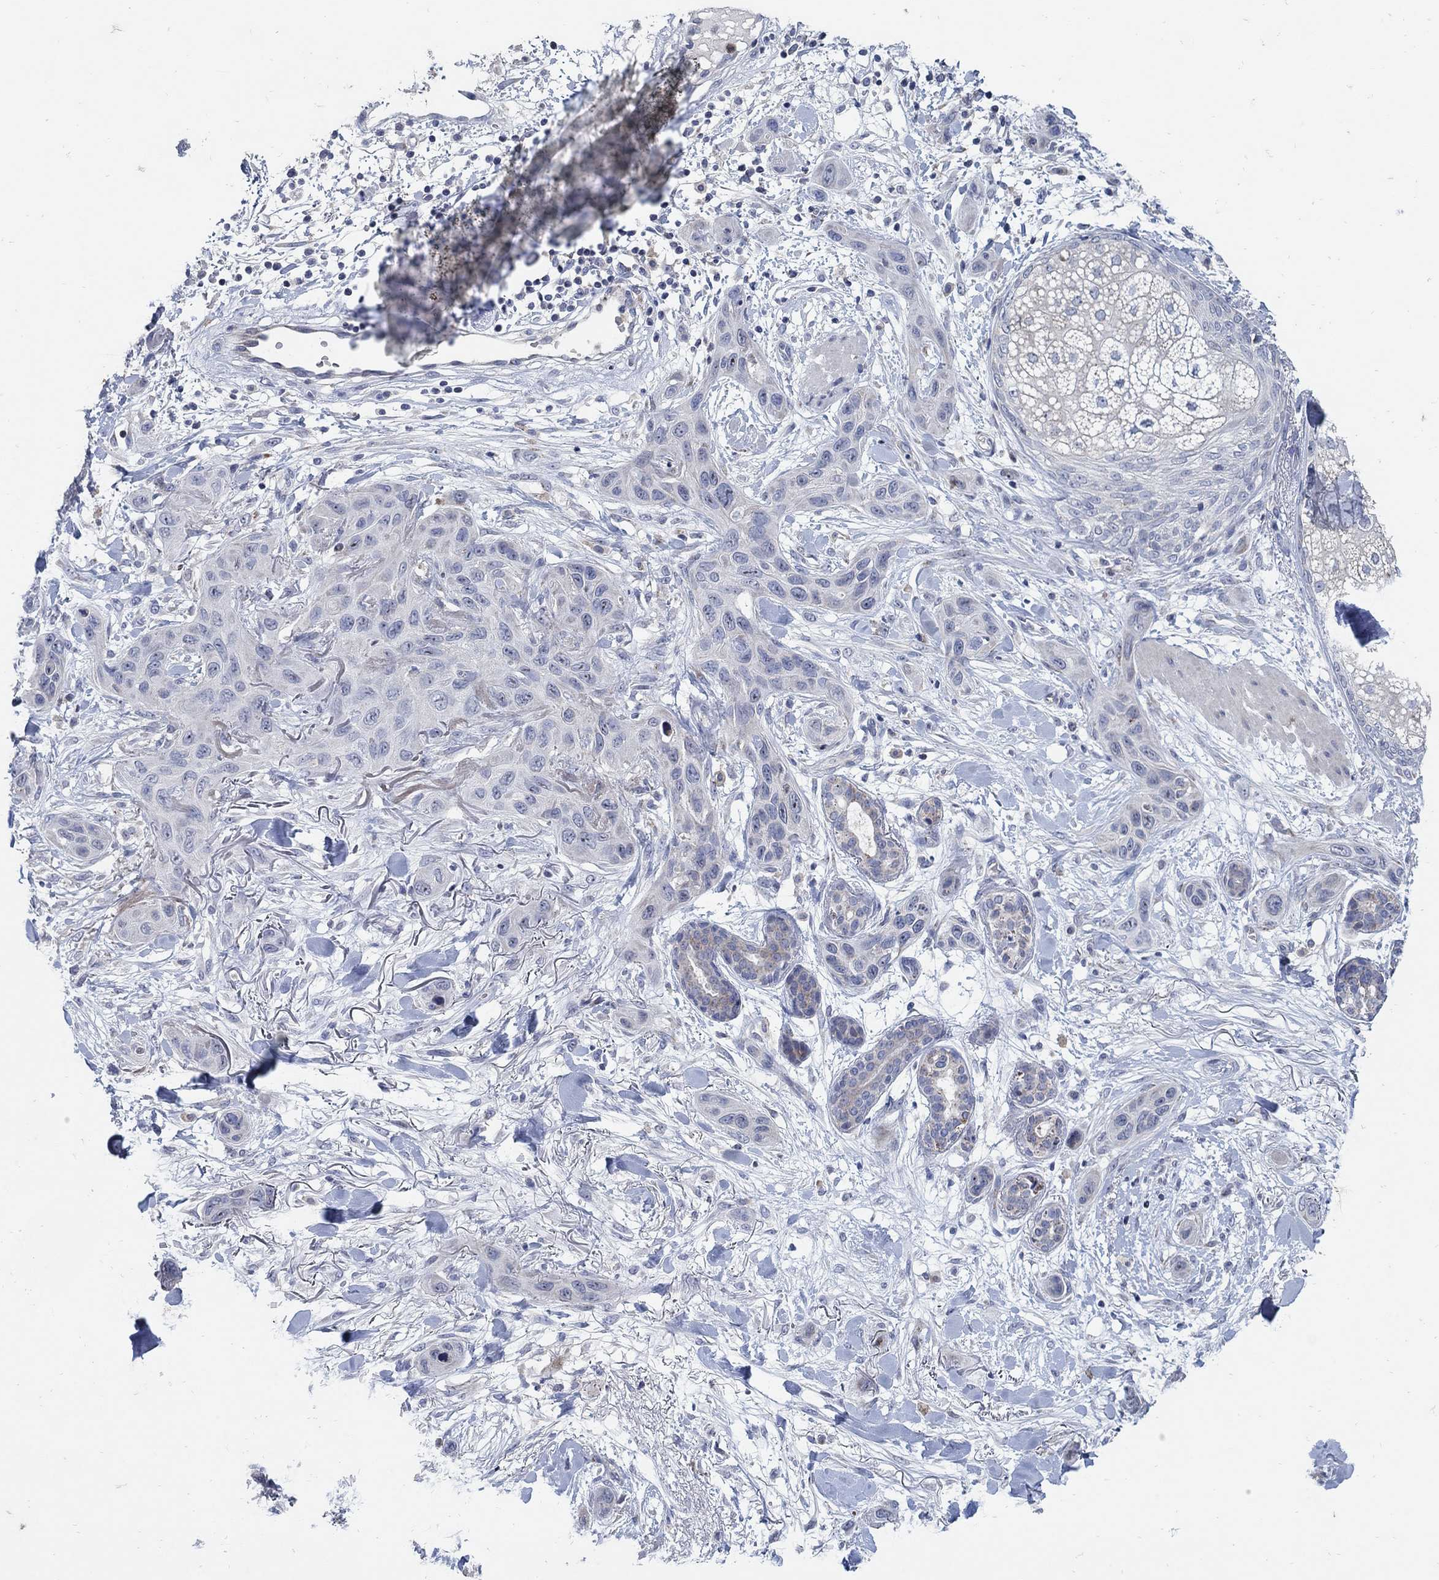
{"staining": {"intensity": "negative", "quantity": "none", "location": "none"}, "tissue": "skin cancer", "cell_type": "Tumor cells", "image_type": "cancer", "snomed": [{"axis": "morphology", "description": "Squamous cell carcinoma, NOS"}, {"axis": "topography", "description": "Skin"}], "caption": "The micrograph shows no staining of tumor cells in skin squamous cell carcinoma.", "gene": "HMX2", "patient": {"sex": "male", "age": 78}}